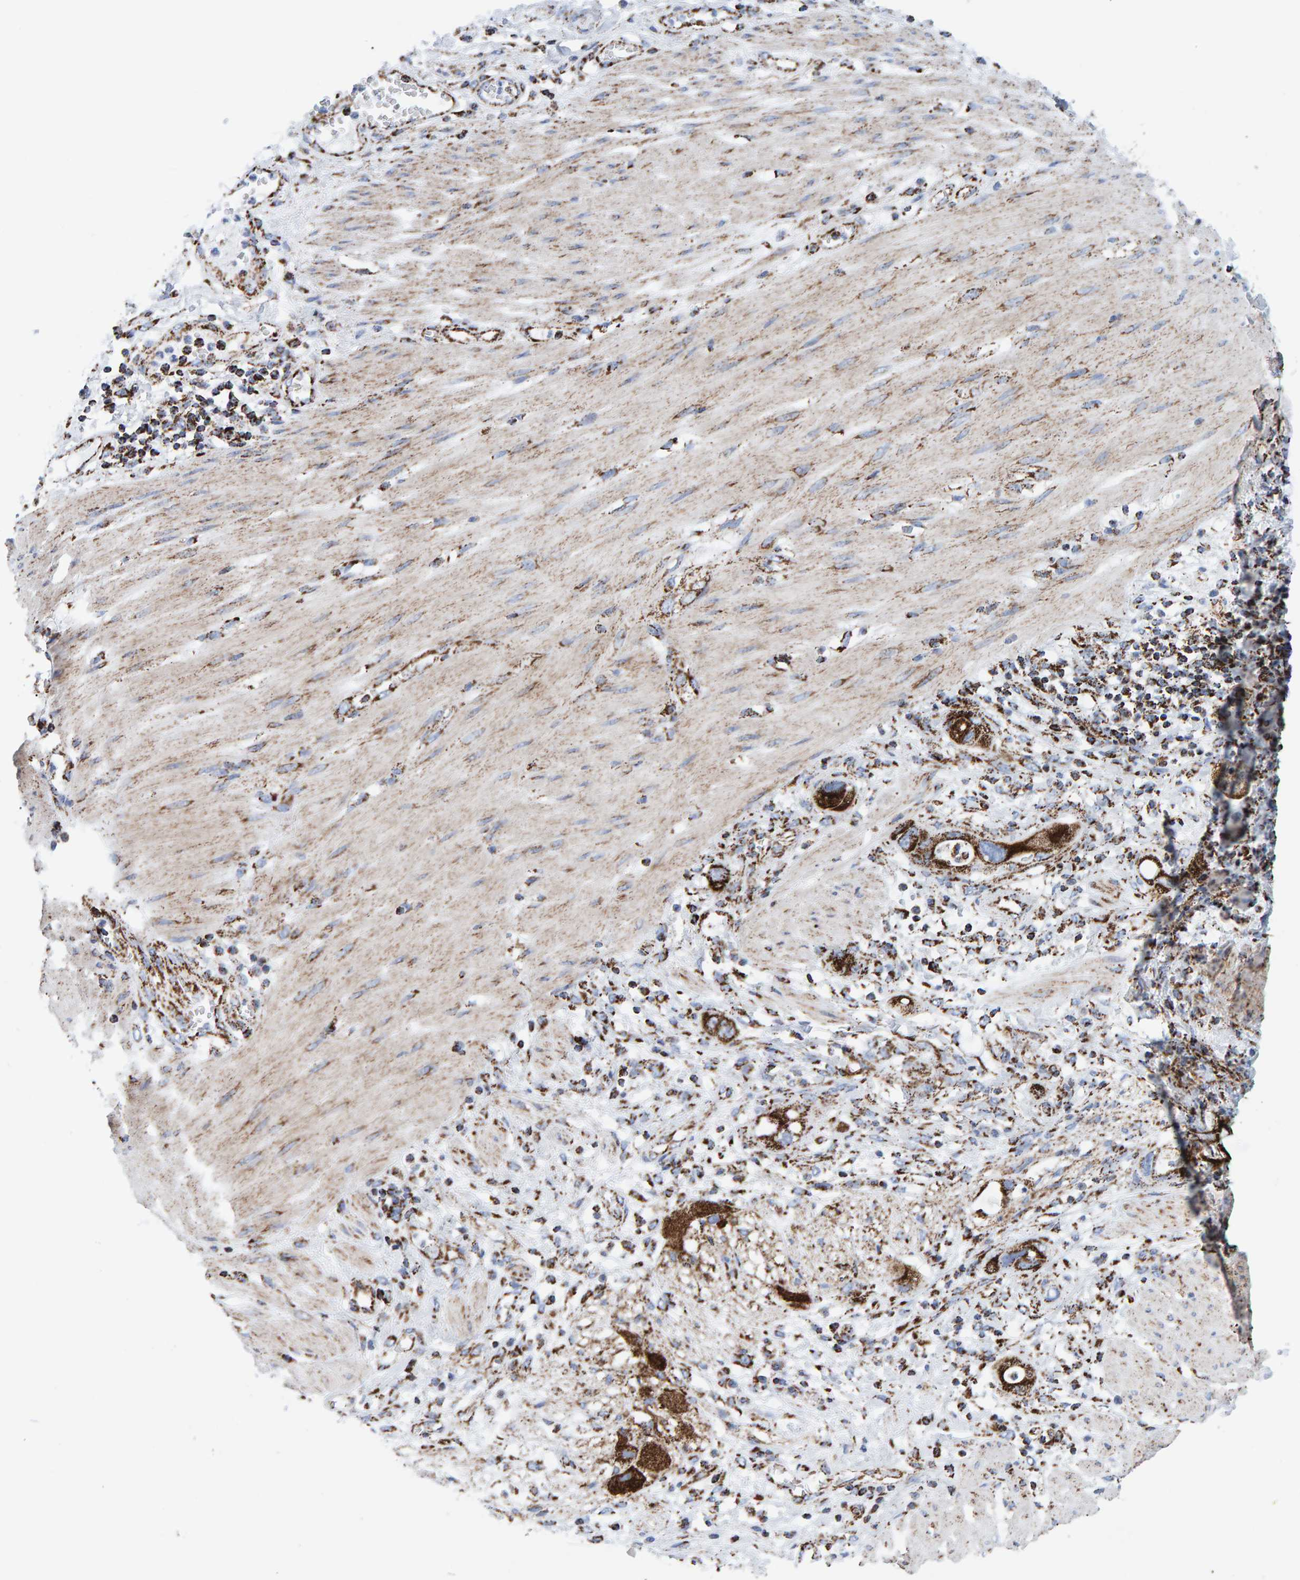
{"staining": {"intensity": "strong", "quantity": ">75%", "location": "cytoplasmic/membranous"}, "tissue": "stomach cancer", "cell_type": "Tumor cells", "image_type": "cancer", "snomed": [{"axis": "morphology", "description": "Adenocarcinoma, NOS"}, {"axis": "topography", "description": "Stomach"}, {"axis": "topography", "description": "Stomach, lower"}], "caption": "Adenocarcinoma (stomach) stained for a protein displays strong cytoplasmic/membranous positivity in tumor cells. Using DAB (3,3'-diaminobenzidine) (brown) and hematoxylin (blue) stains, captured at high magnification using brightfield microscopy.", "gene": "ENSG00000262660", "patient": {"sex": "female", "age": 48}}